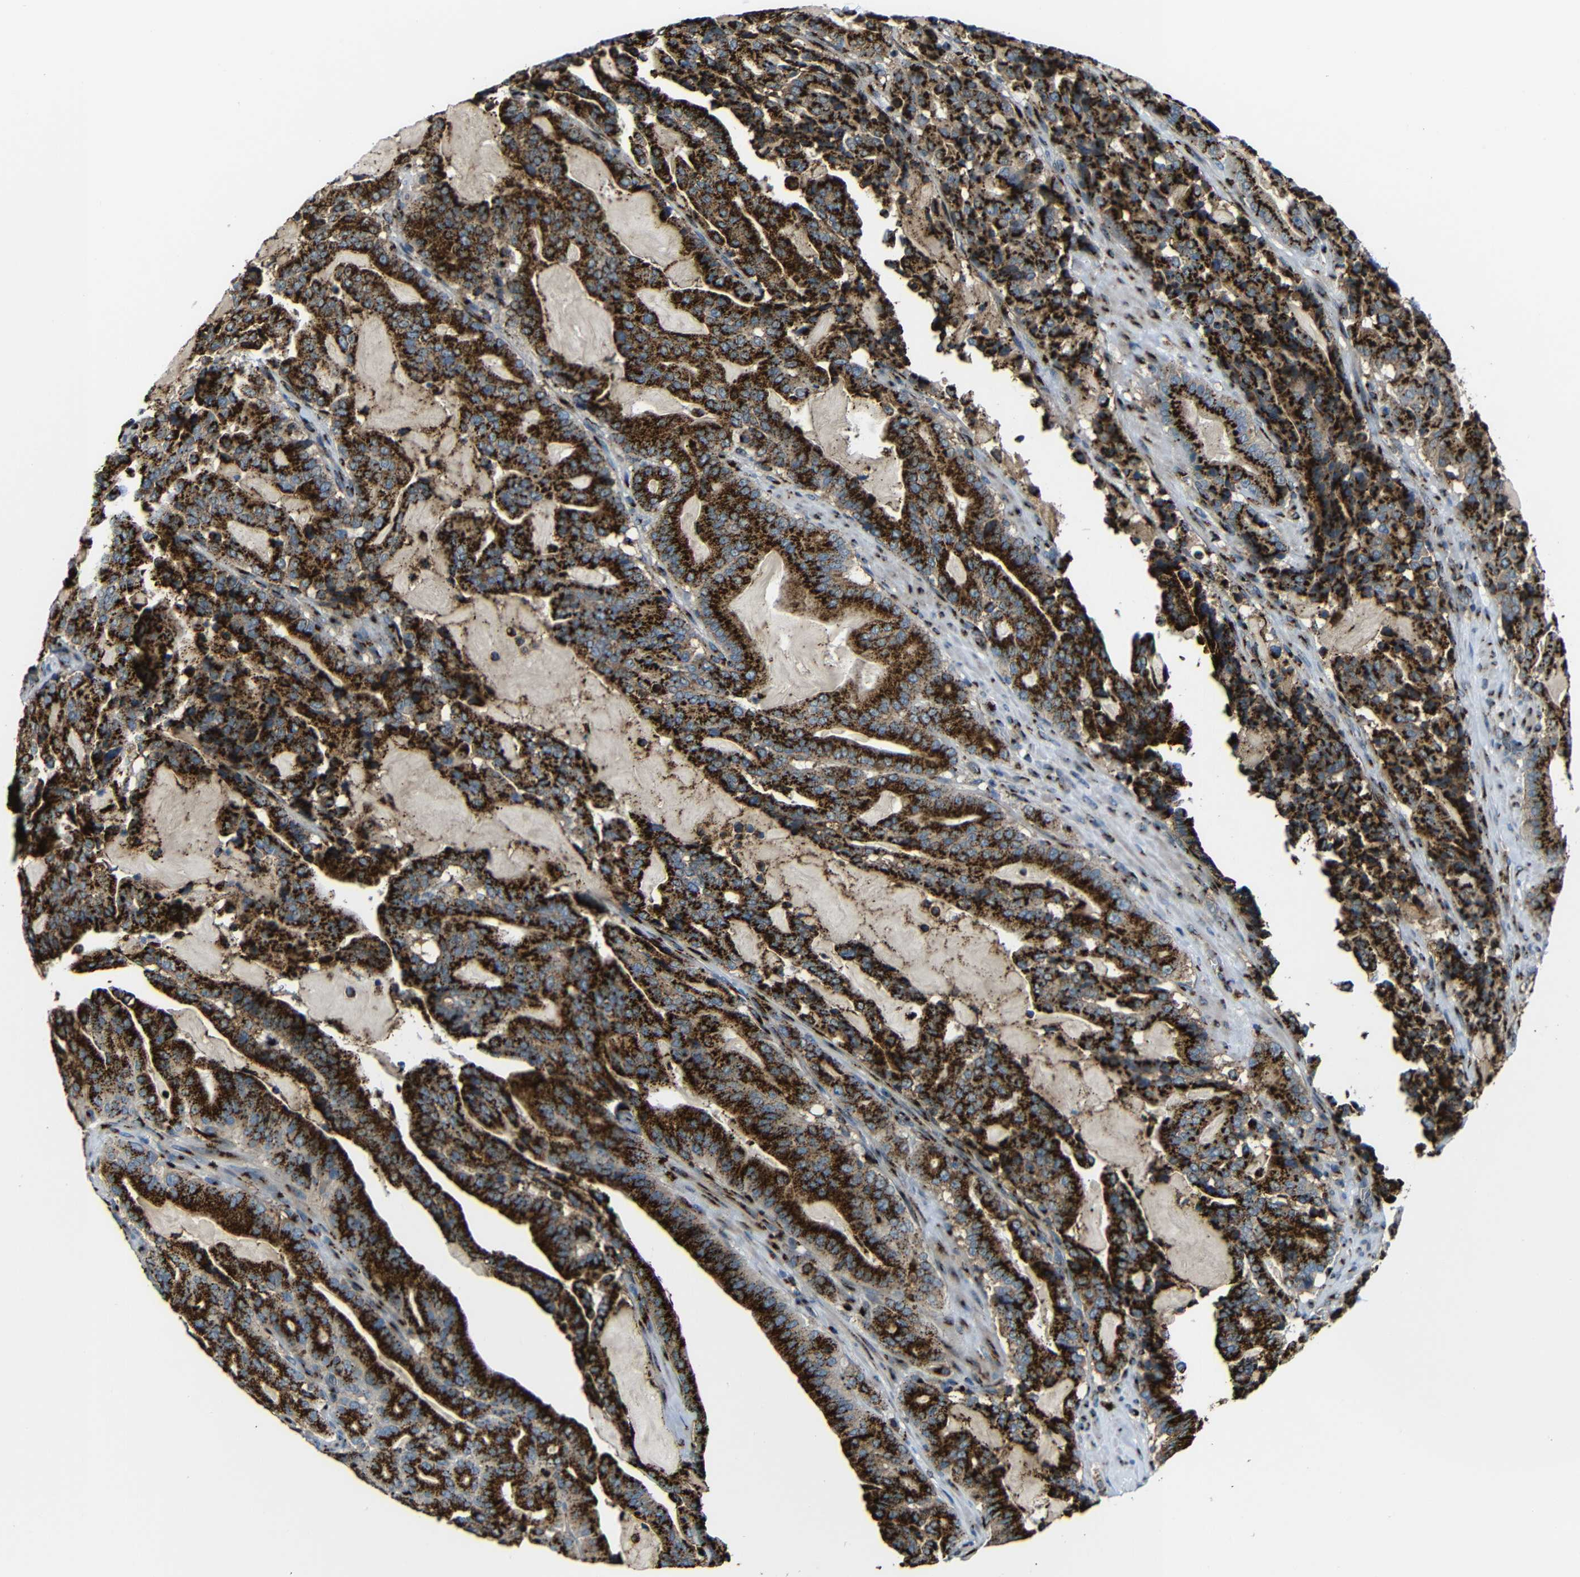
{"staining": {"intensity": "strong", "quantity": ">75%", "location": "cytoplasmic/membranous"}, "tissue": "pancreatic cancer", "cell_type": "Tumor cells", "image_type": "cancer", "snomed": [{"axis": "morphology", "description": "Adenocarcinoma, NOS"}, {"axis": "topography", "description": "Pancreas"}], "caption": "Protein expression by IHC shows strong cytoplasmic/membranous expression in about >75% of tumor cells in adenocarcinoma (pancreatic).", "gene": "TGOLN2", "patient": {"sex": "male", "age": 63}}